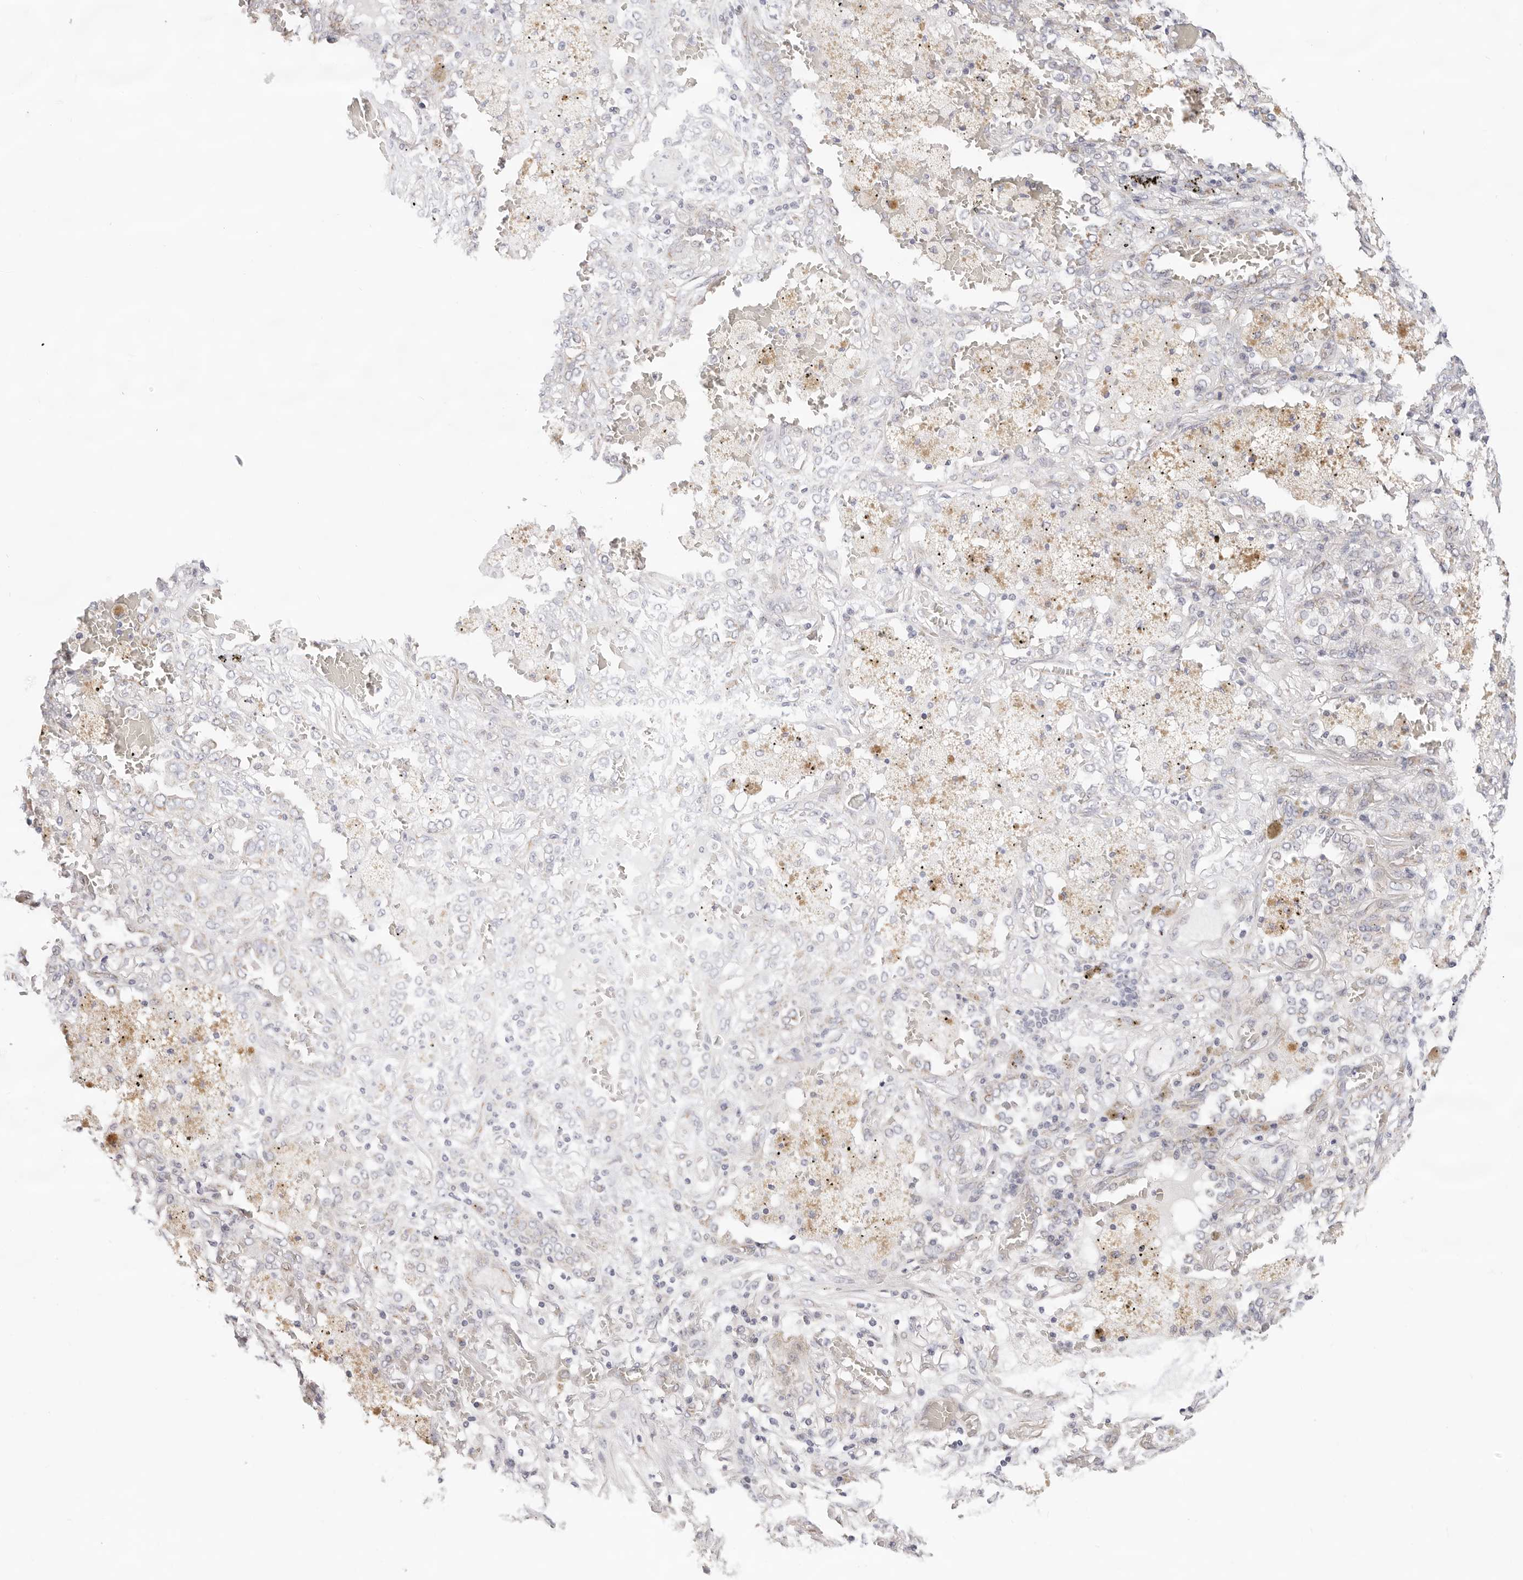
{"staining": {"intensity": "weak", "quantity": "<25%", "location": "cytoplasmic/membranous"}, "tissue": "lung cancer", "cell_type": "Tumor cells", "image_type": "cancer", "snomed": [{"axis": "morphology", "description": "Squamous cell carcinoma, NOS"}, {"axis": "topography", "description": "Lung"}], "caption": "The IHC photomicrograph has no significant staining in tumor cells of lung cancer tissue.", "gene": "AFDN", "patient": {"sex": "female", "age": 47}}